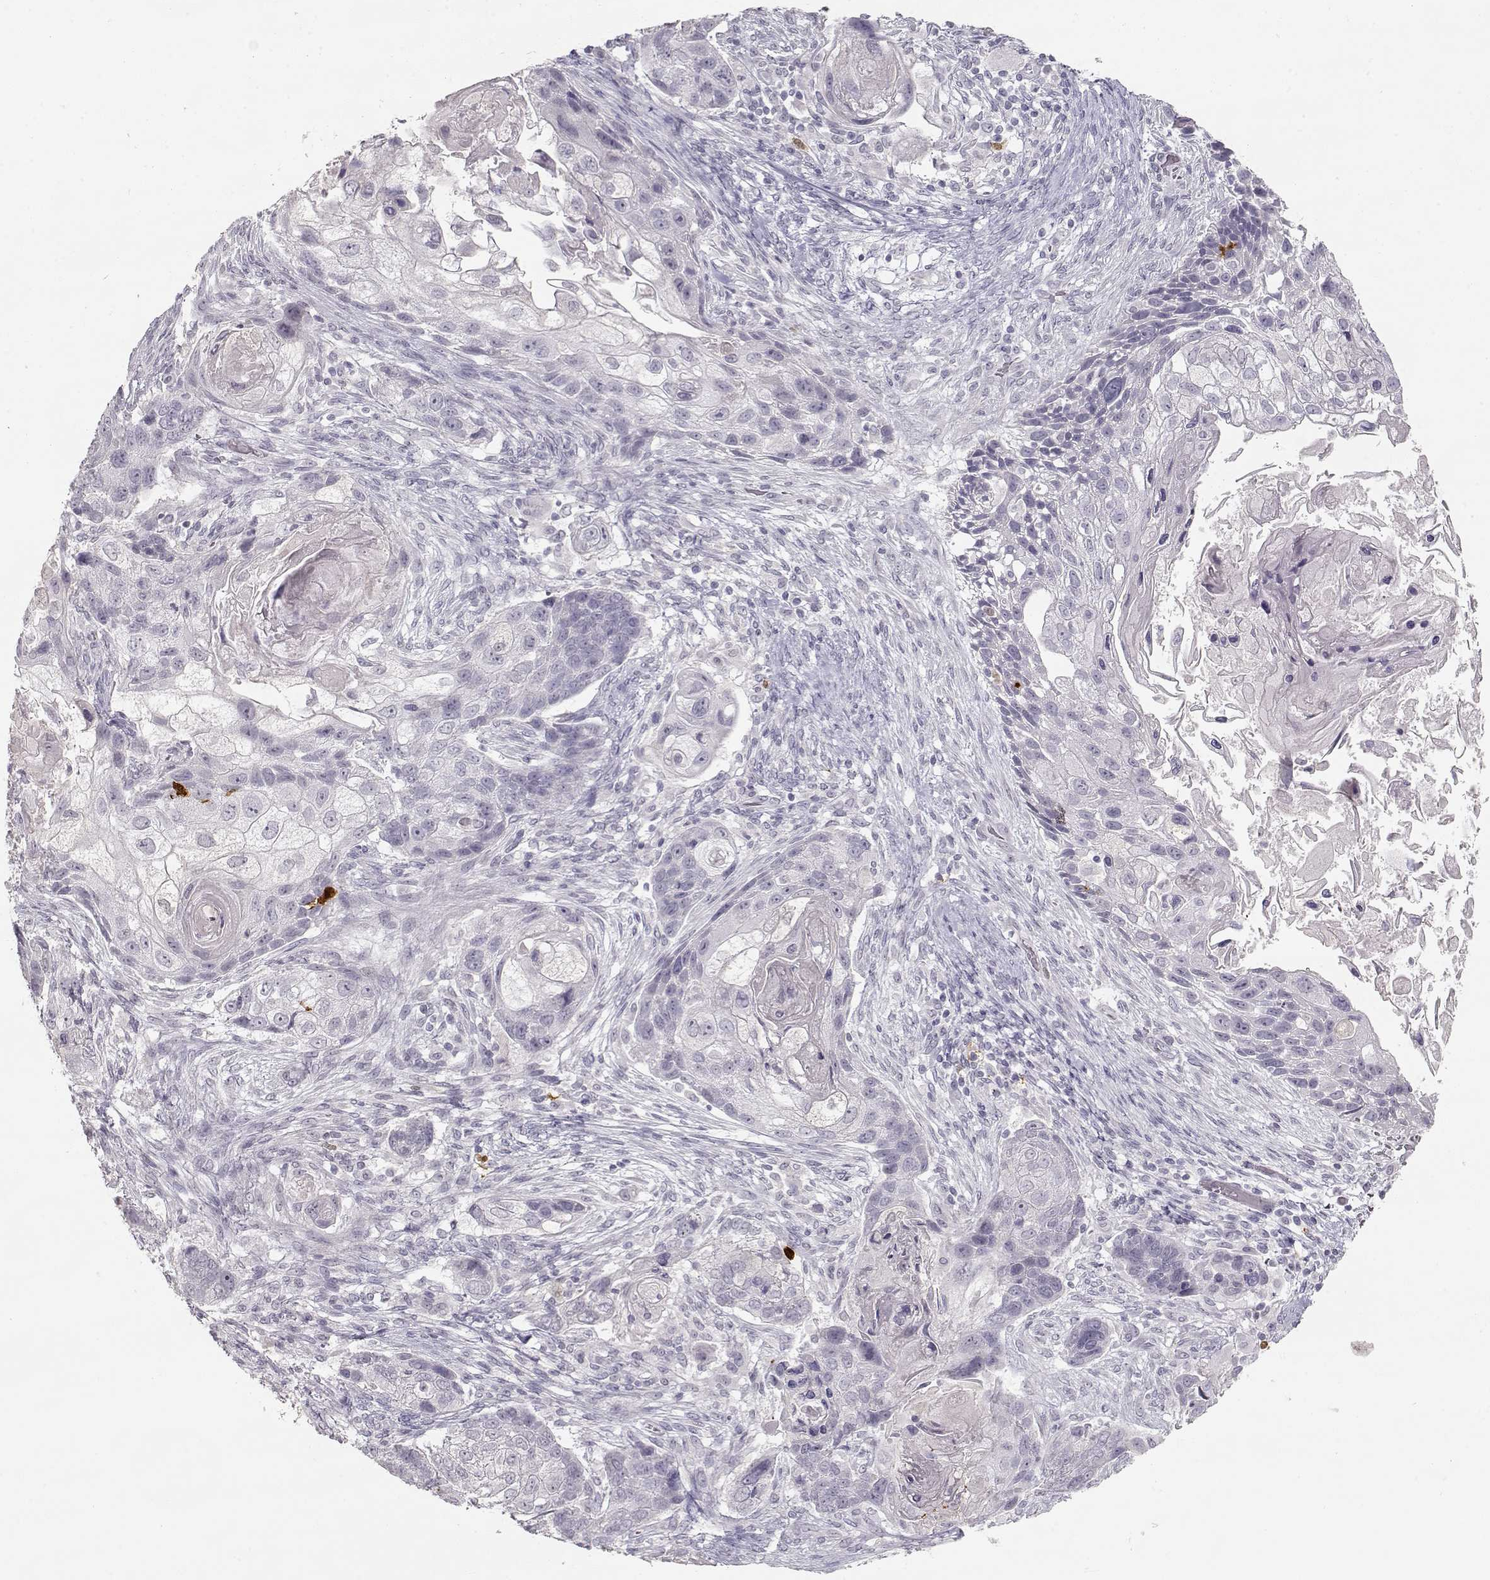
{"staining": {"intensity": "negative", "quantity": "none", "location": "none"}, "tissue": "lung cancer", "cell_type": "Tumor cells", "image_type": "cancer", "snomed": [{"axis": "morphology", "description": "Squamous cell carcinoma, NOS"}, {"axis": "topography", "description": "Lung"}], "caption": "IHC of human lung squamous cell carcinoma displays no positivity in tumor cells.", "gene": "S100B", "patient": {"sex": "male", "age": 69}}